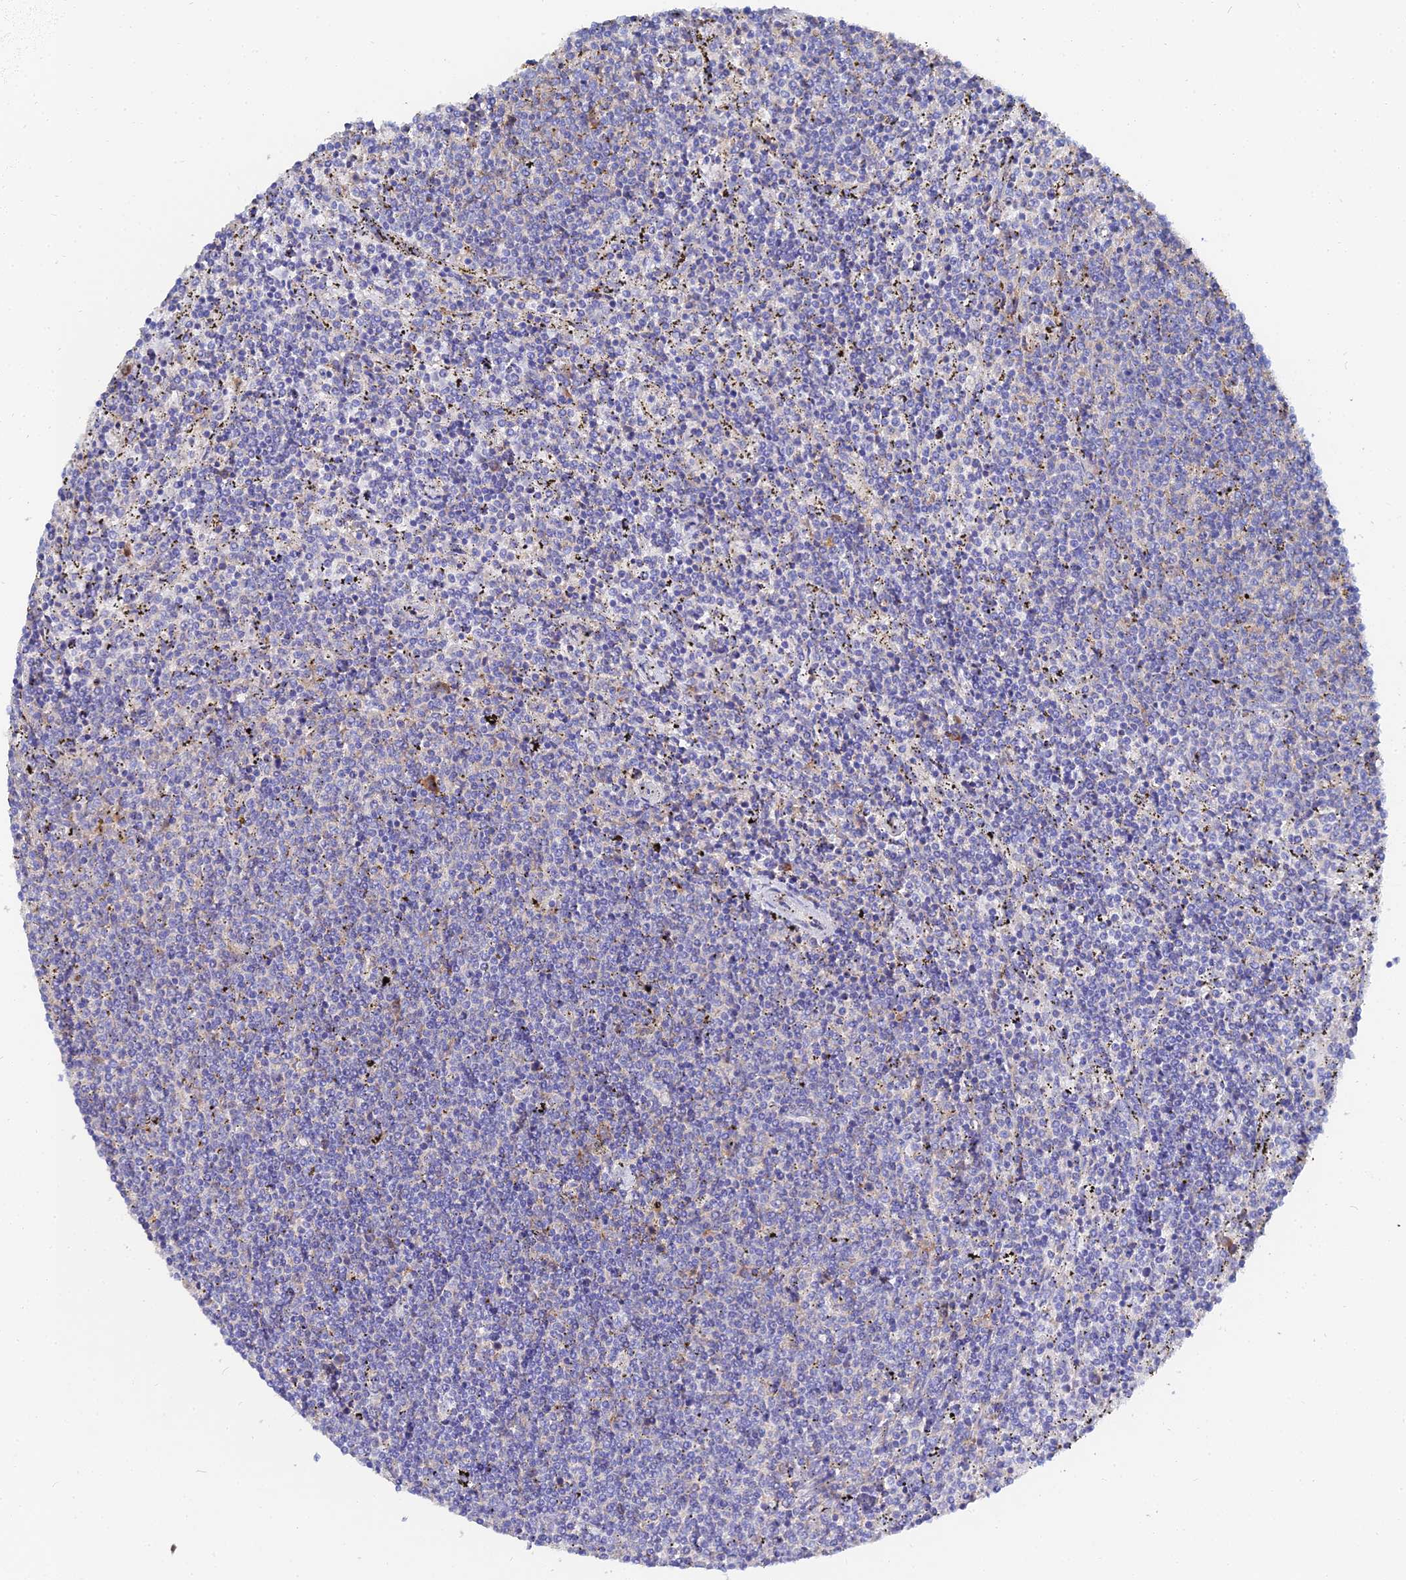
{"staining": {"intensity": "negative", "quantity": "none", "location": "none"}, "tissue": "lymphoma", "cell_type": "Tumor cells", "image_type": "cancer", "snomed": [{"axis": "morphology", "description": "Malignant lymphoma, non-Hodgkin's type, Low grade"}, {"axis": "topography", "description": "Spleen"}], "caption": "IHC of human lymphoma exhibits no positivity in tumor cells.", "gene": "PTTG1", "patient": {"sex": "female", "age": 50}}